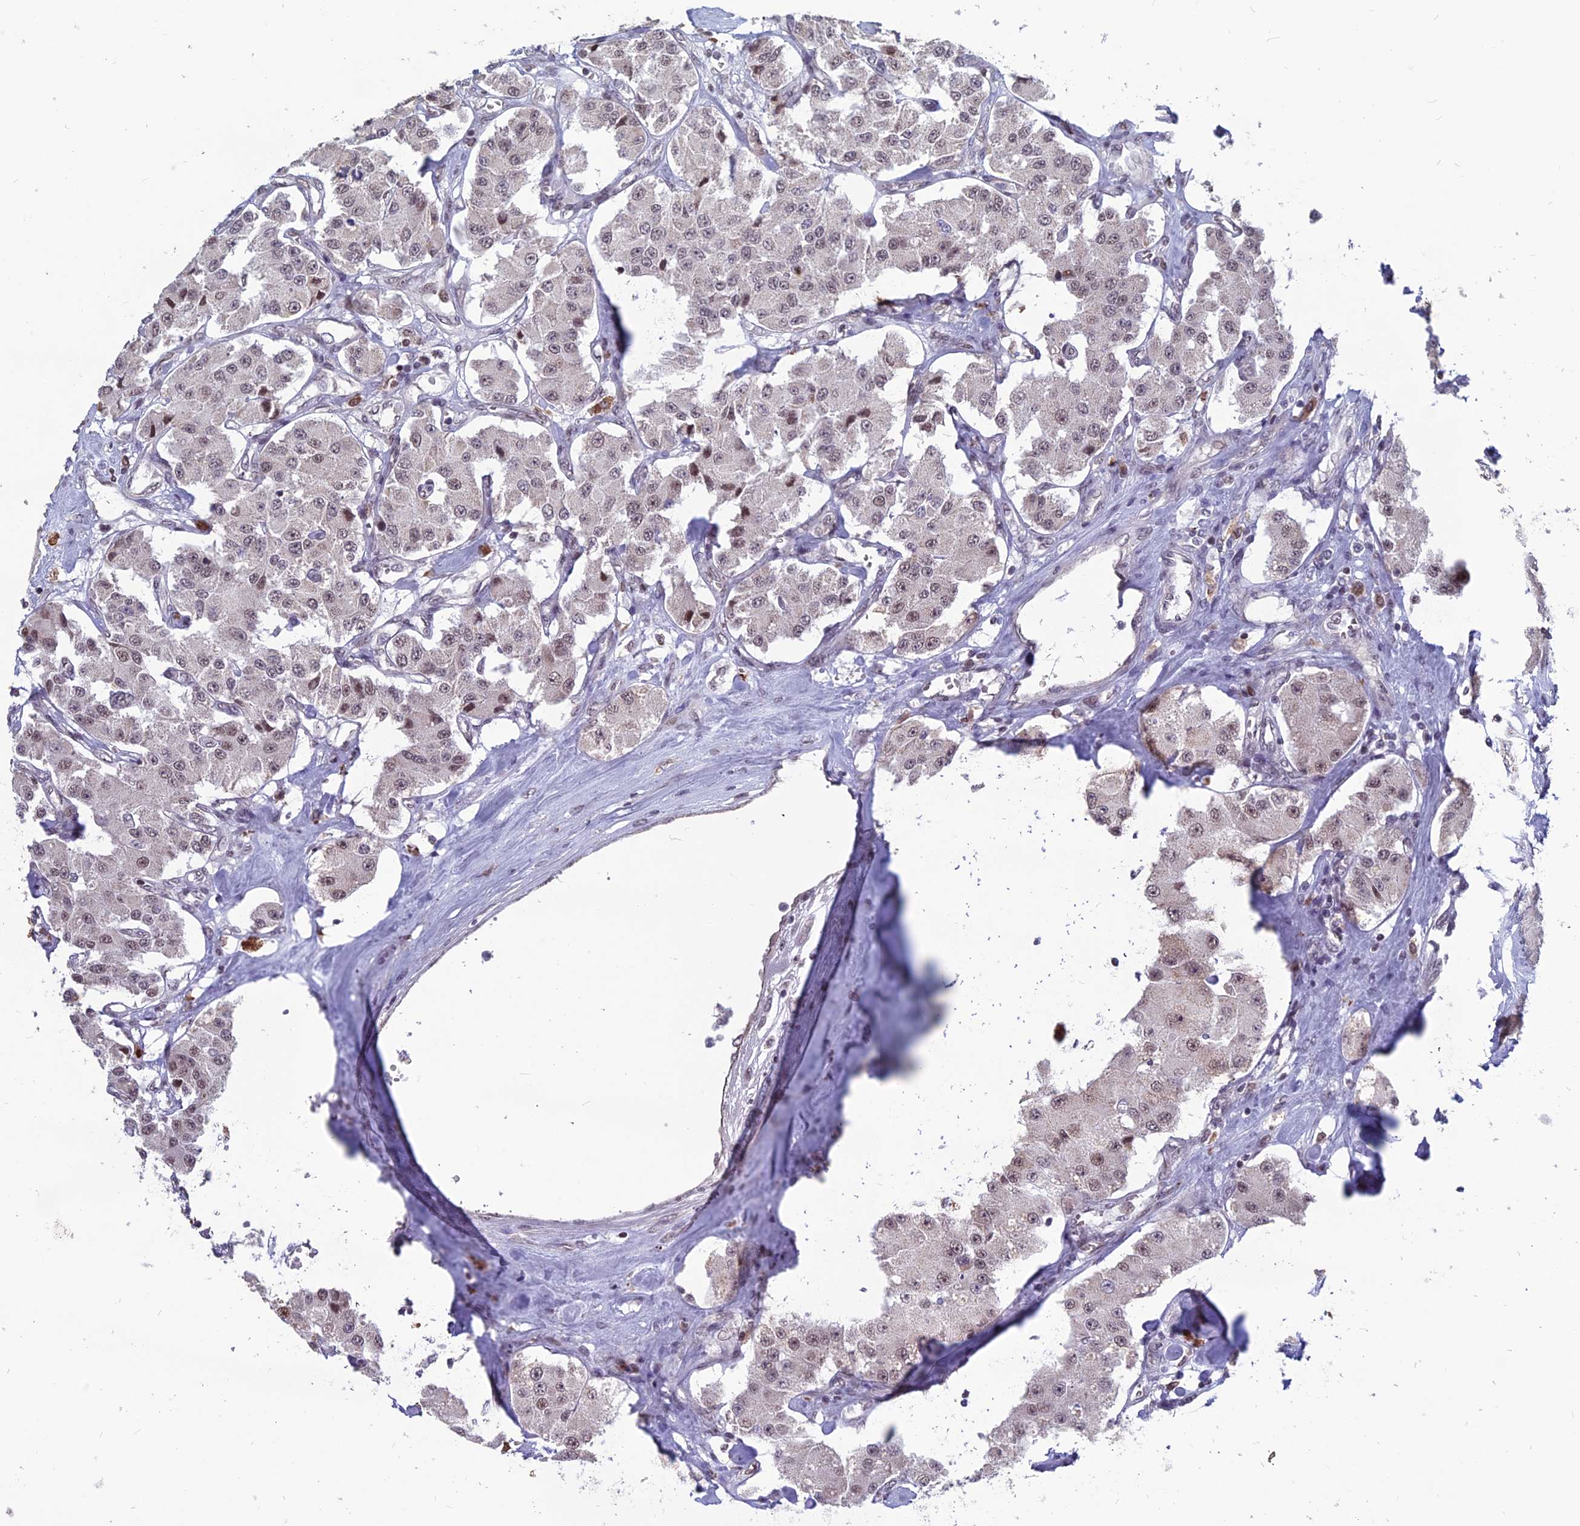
{"staining": {"intensity": "weak", "quantity": "25%-75%", "location": "nuclear"}, "tissue": "carcinoid", "cell_type": "Tumor cells", "image_type": "cancer", "snomed": [{"axis": "morphology", "description": "Carcinoid, malignant, NOS"}, {"axis": "topography", "description": "Pancreas"}], "caption": "Immunohistochemical staining of carcinoid exhibits low levels of weak nuclear protein expression in approximately 25%-75% of tumor cells.", "gene": "MT-CO3", "patient": {"sex": "male", "age": 41}}